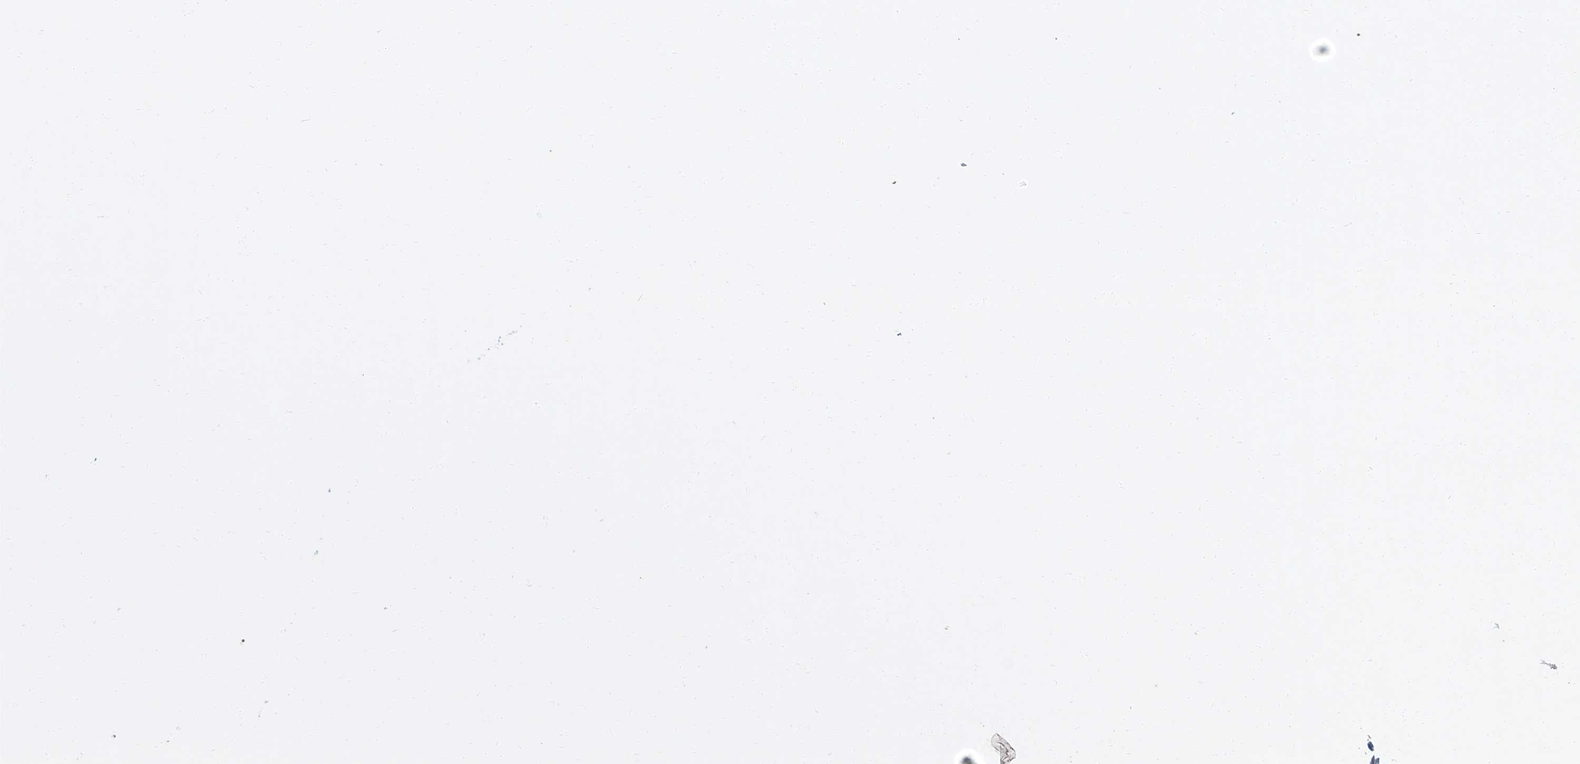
{"staining": {"intensity": "negative", "quantity": "none", "location": "none"}, "tissue": "vagina", "cell_type": "Squamous epithelial cells", "image_type": "normal", "snomed": [{"axis": "morphology", "description": "Normal tissue, NOS"}, {"axis": "topography", "description": "Vagina"}], "caption": "An immunohistochemistry (IHC) micrograph of benign vagina is shown. There is no staining in squamous epithelial cells of vagina.", "gene": "SBK2", "patient": {"sex": "female", "age": 46}}